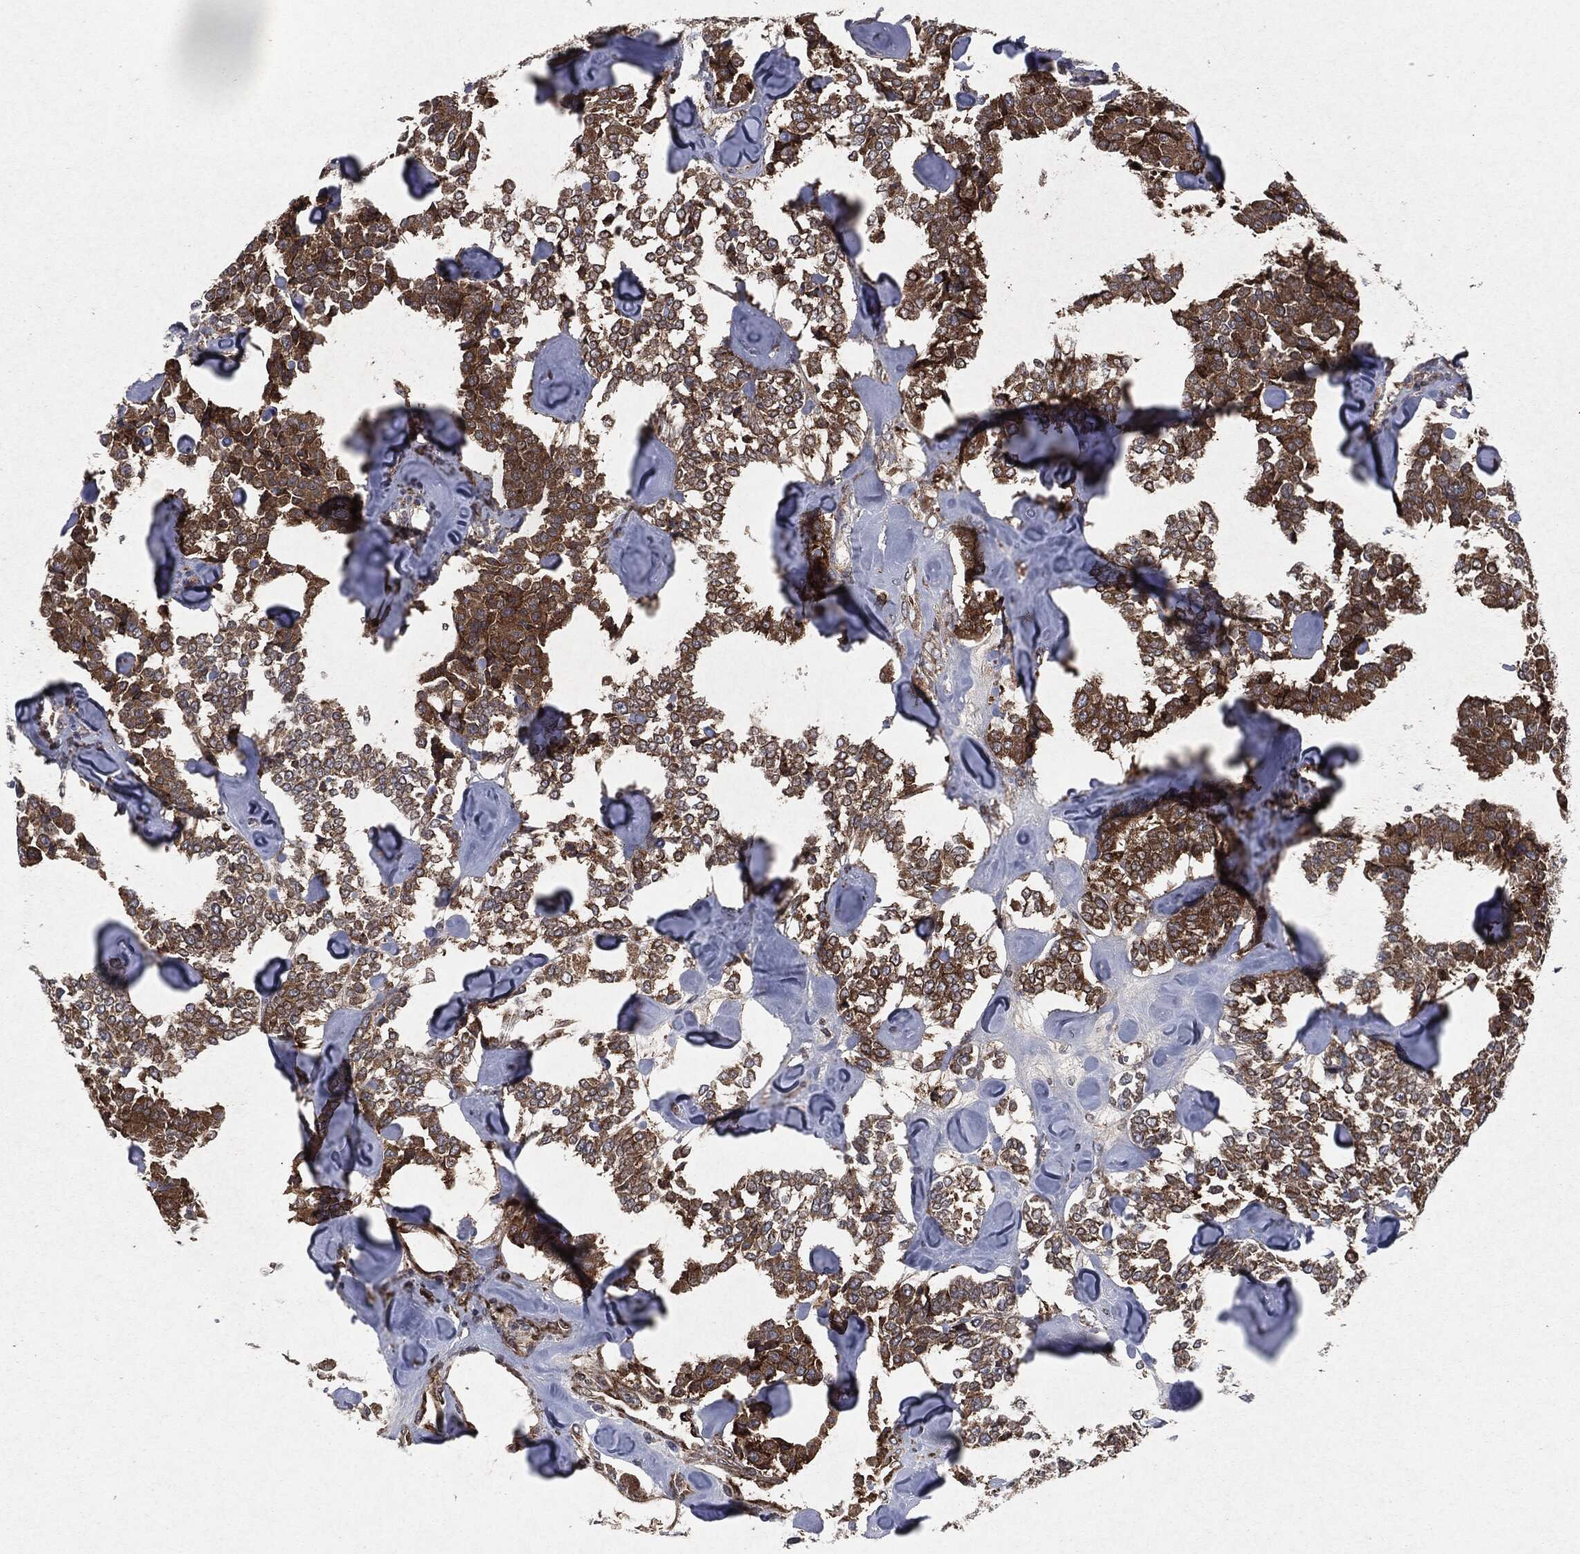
{"staining": {"intensity": "strong", "quantity": "25%-75%", "location": "cytoplasmic/membranous"}, "tissue": "carcinoid", "cell_type": "Tumor cells", "image_type": "cancer", "snomed": [{"axis": "morphology", "description": "Carcinoid, malignant, NOS"}, {"axis": "topography", "description": "Pancreas"}], "caption": "Protein staining displays strong cytoplasmic/membranous expression in approximately 25%-75% of tumor cells in malignant carcinoid.", "gene": "RAF1", "patient": {"sex": "male", "age": 41}}